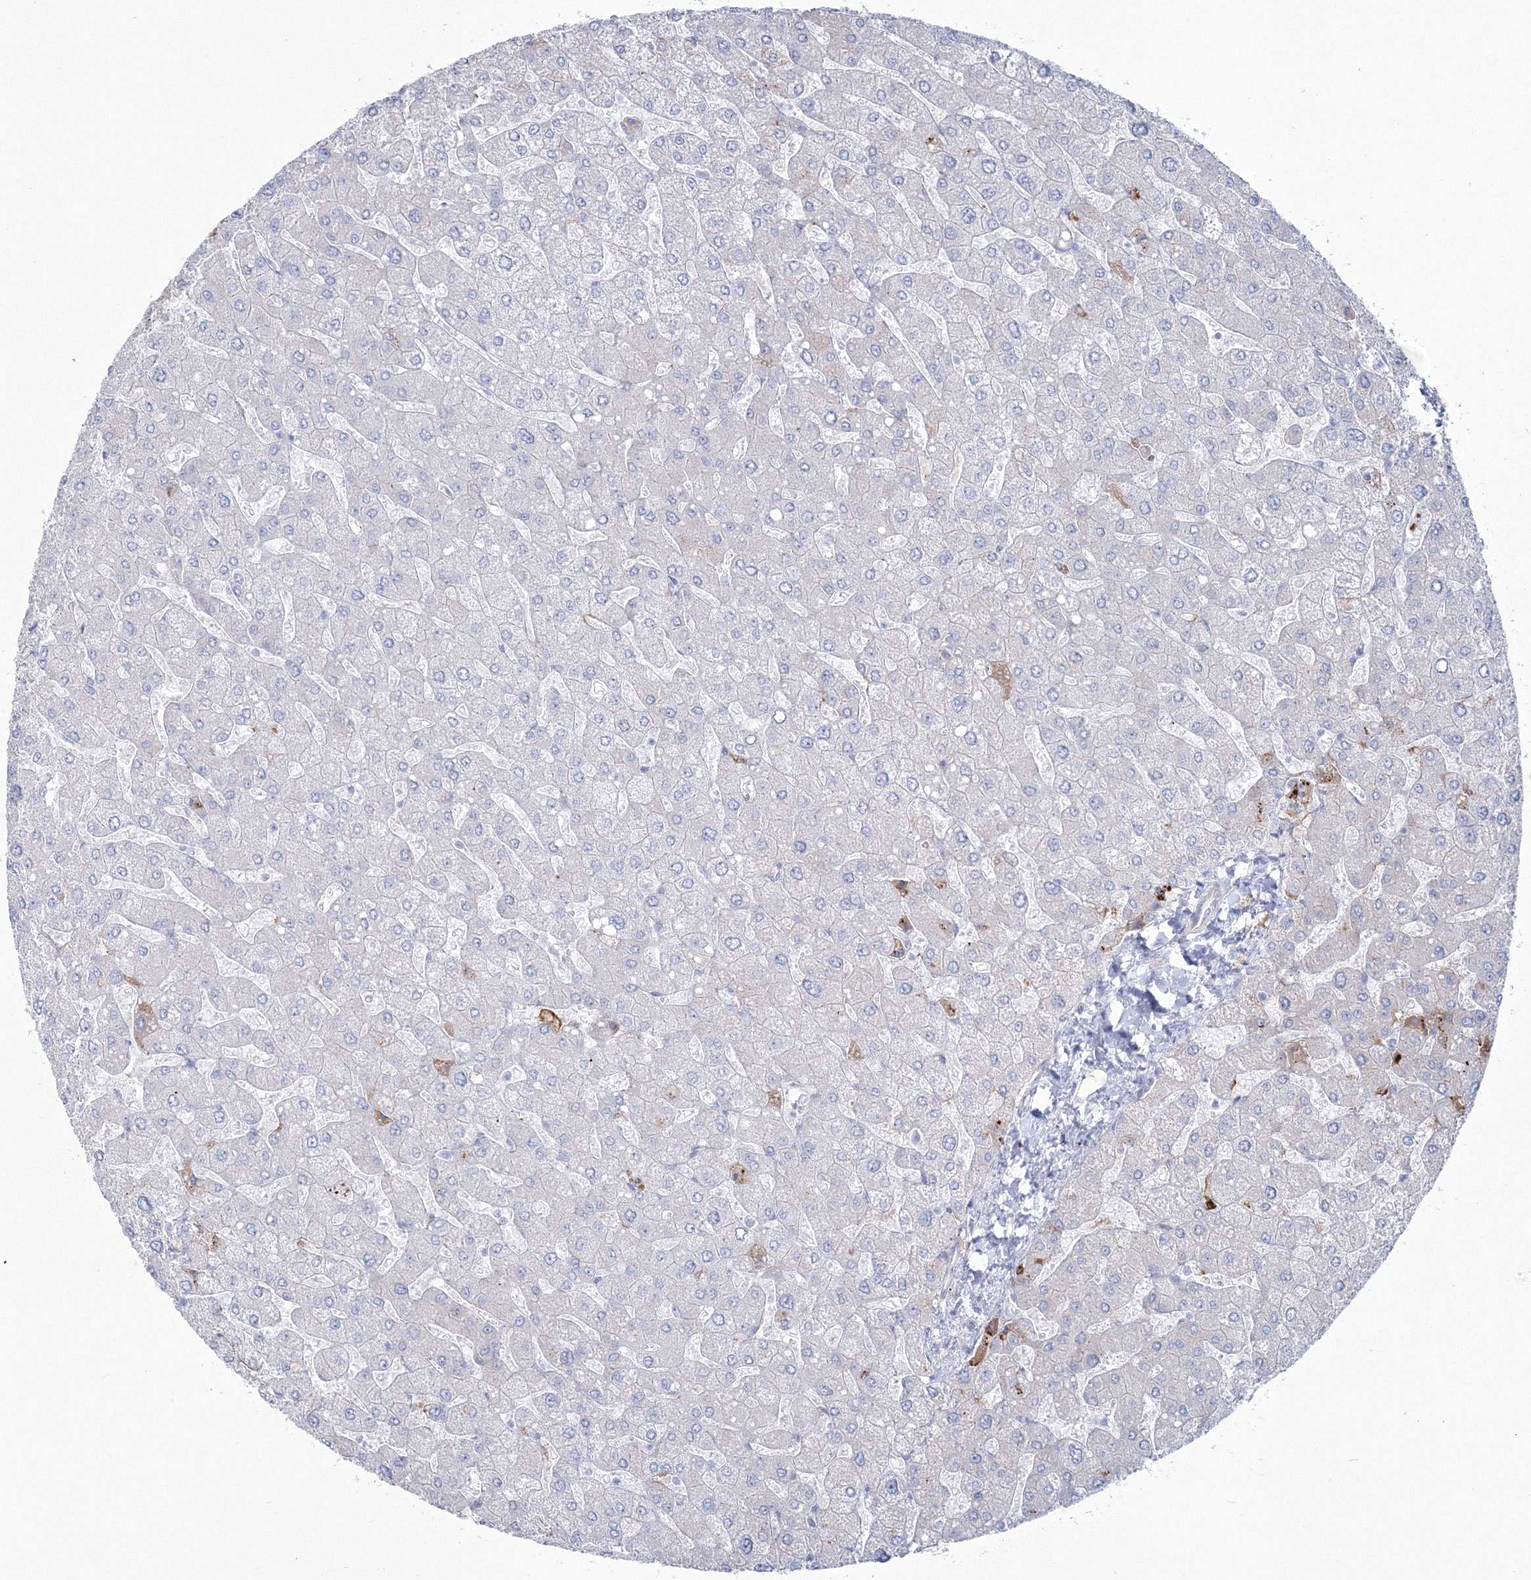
{"staining": {"intensity": "negative", "quantity": "none", "location": "none"}, "tissue": "liver", "cell_type": "Cholangiocytes", "image_type": "normal", "snomed": [{"axis": "morphology", "description": "Normal tissue, NOS"}, {"axis": "topography", "description": "Liver"}], "caption": "Image shows no protein expression in cholangiocytes of benign liver. (Brightfield microscopy of DAB (3,3'-diaminobenzidine) immunohistochemistry (IHC) at high magnification).", "gene": "HYAL2", "patient": {"sex": "male", "age": 55}}